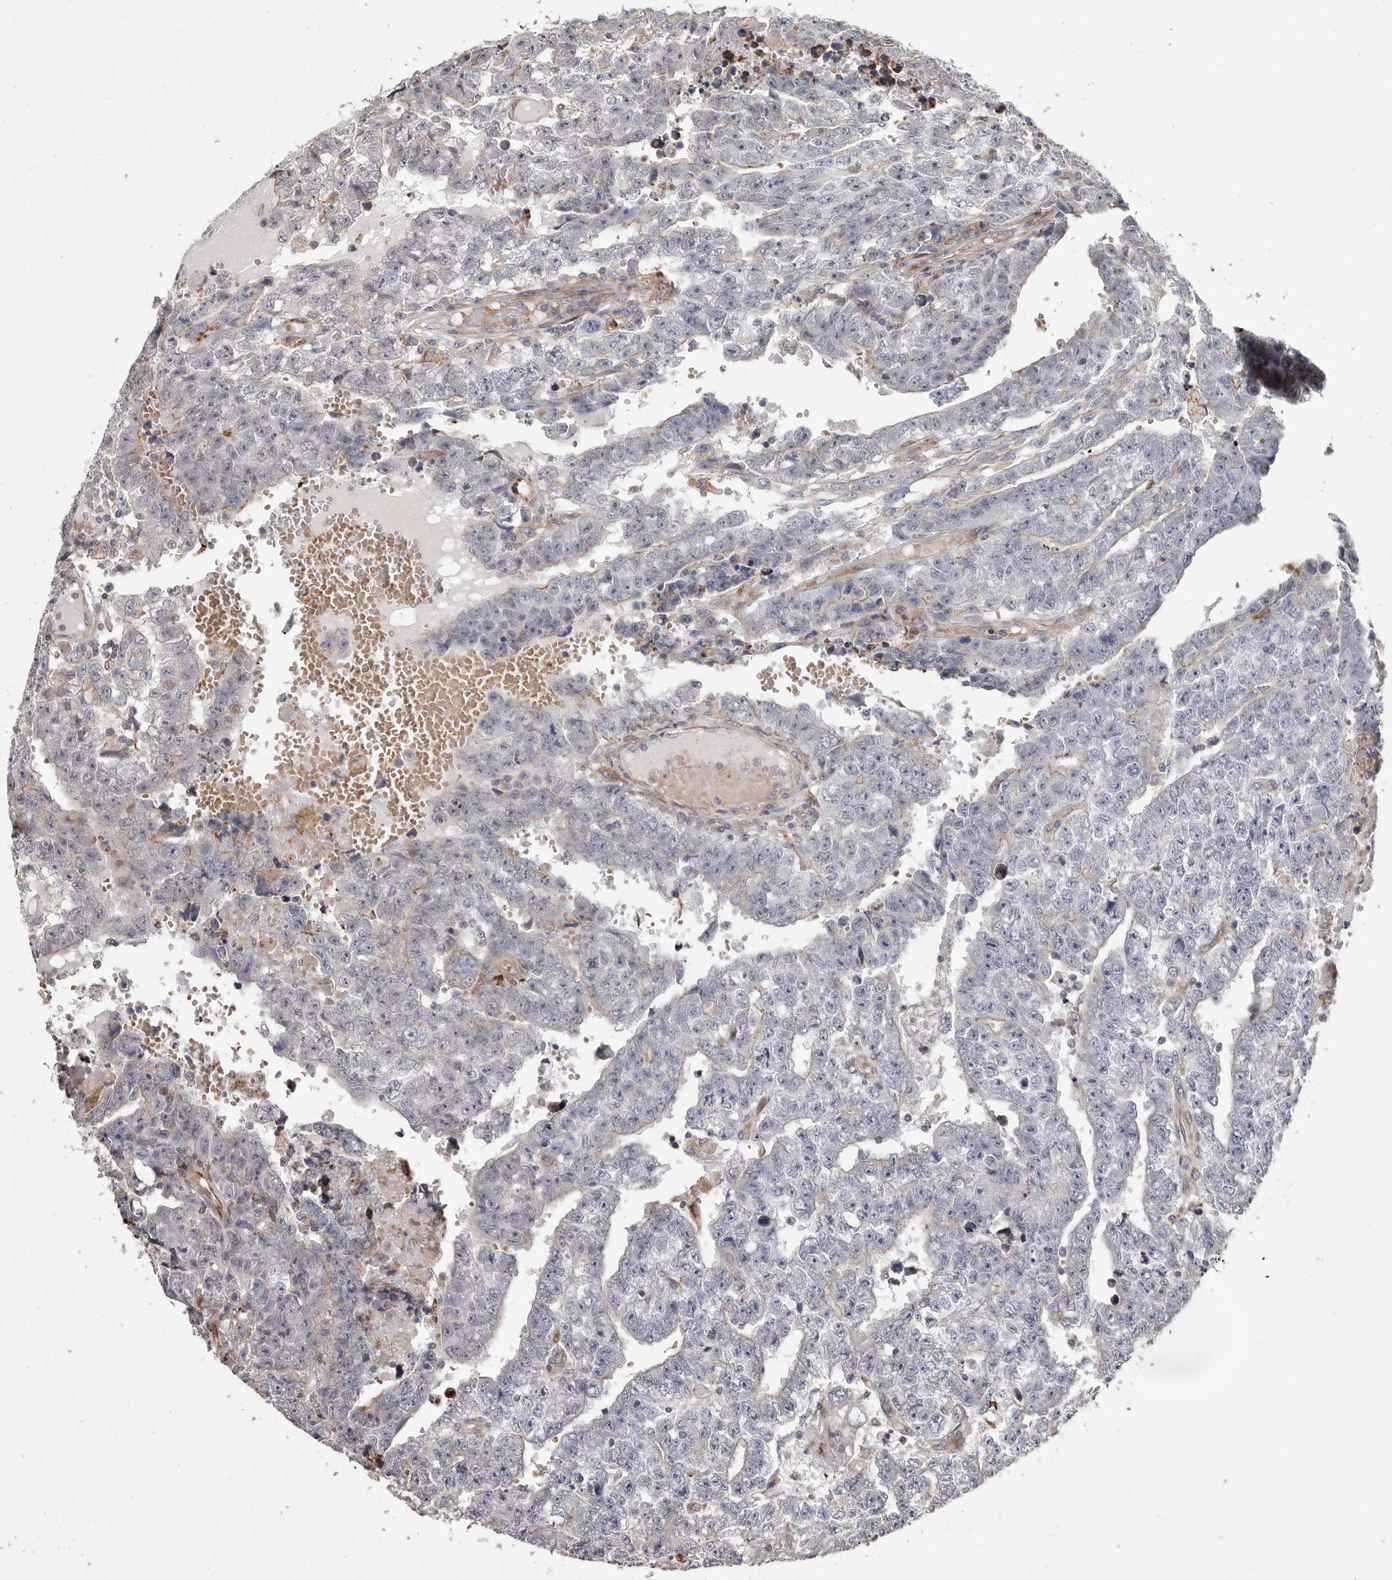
{"staining": {"intensity": "negative", "quantity": "none", "location": "none"}, "tissue": "testis cancer", "cell_type": "Tumor cells", "image_type": "cancer", "snomed": [{"axis": "morphology", "description": "Carcinoma, Embryonal, NOS"}, {"axis": "topography", "description": "Testis"}], "caption": "DAB (3,3'-diaminobenzidine) immunohistochemical staining of human testis embryonal carcinoma displays no significant positivity in tumor cells. (Brightfield microscopy of DAB (3,3'-diaminobenzidine) immunohistochemistry (IHC) at high magnification).", "gene": "ALPK1", "patient": {"sex": "male", "age": 25}}